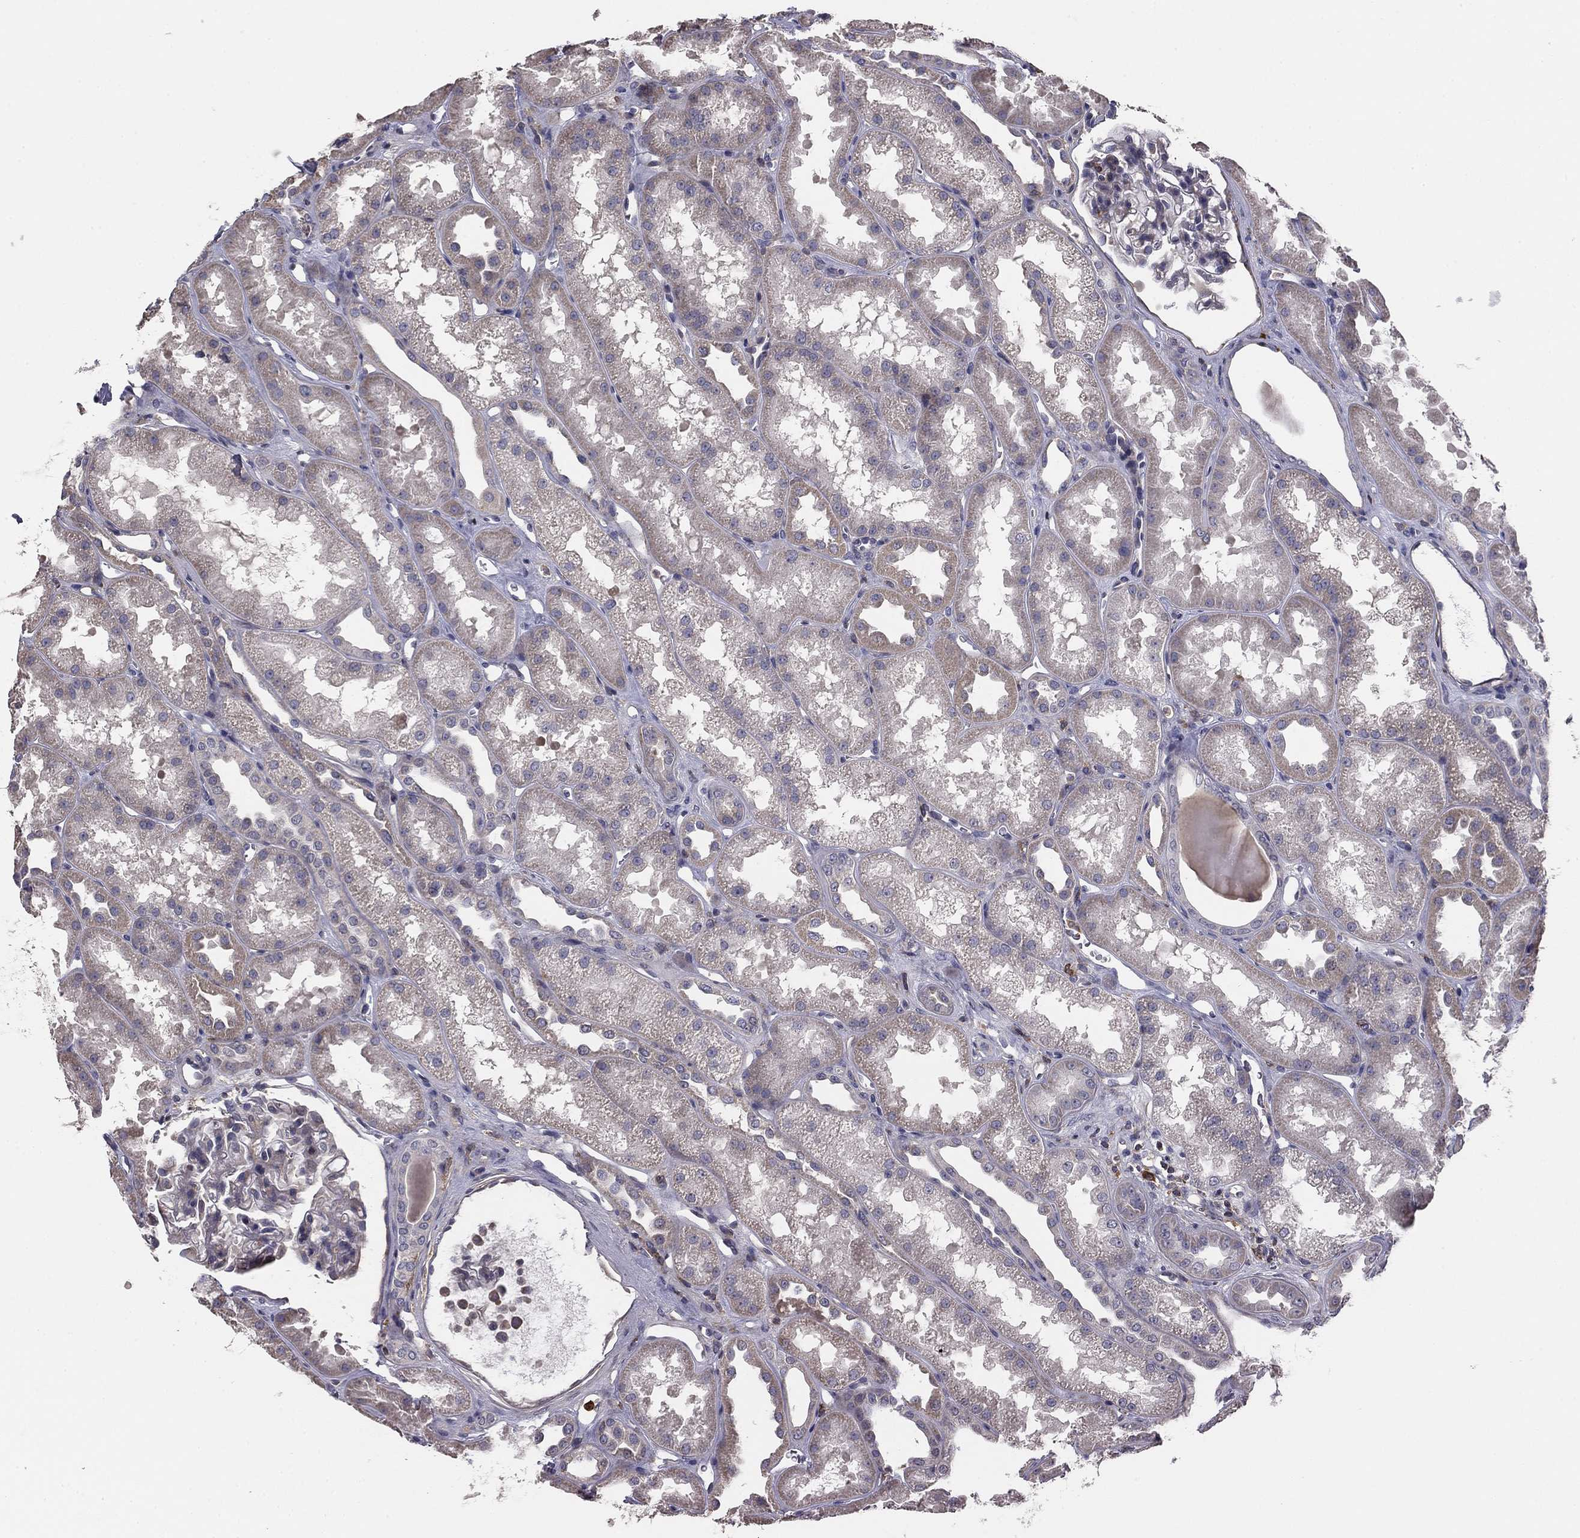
{"staining": {"intensity": "negative", "quantity": "none", "location": "none"}, "tissue": "kidney", "cell_type": "Cells in glomeruli", "image_type": "normal", "snomed": [{"axis": "morphology", "description": "Normal tissue, NOS"}, {"axis": "topography", "description": "Kidney"}], "caption": "Immunohistochemistry (IHC) photomicrograph of unremarkable kidney: human kidney stained with DAB (3,3'-diaminobenzidine) displays no significant protein expression in cells in glomeruli.", "gene": "PLCB2", "patient": {"sex": "male", "age": 61}}